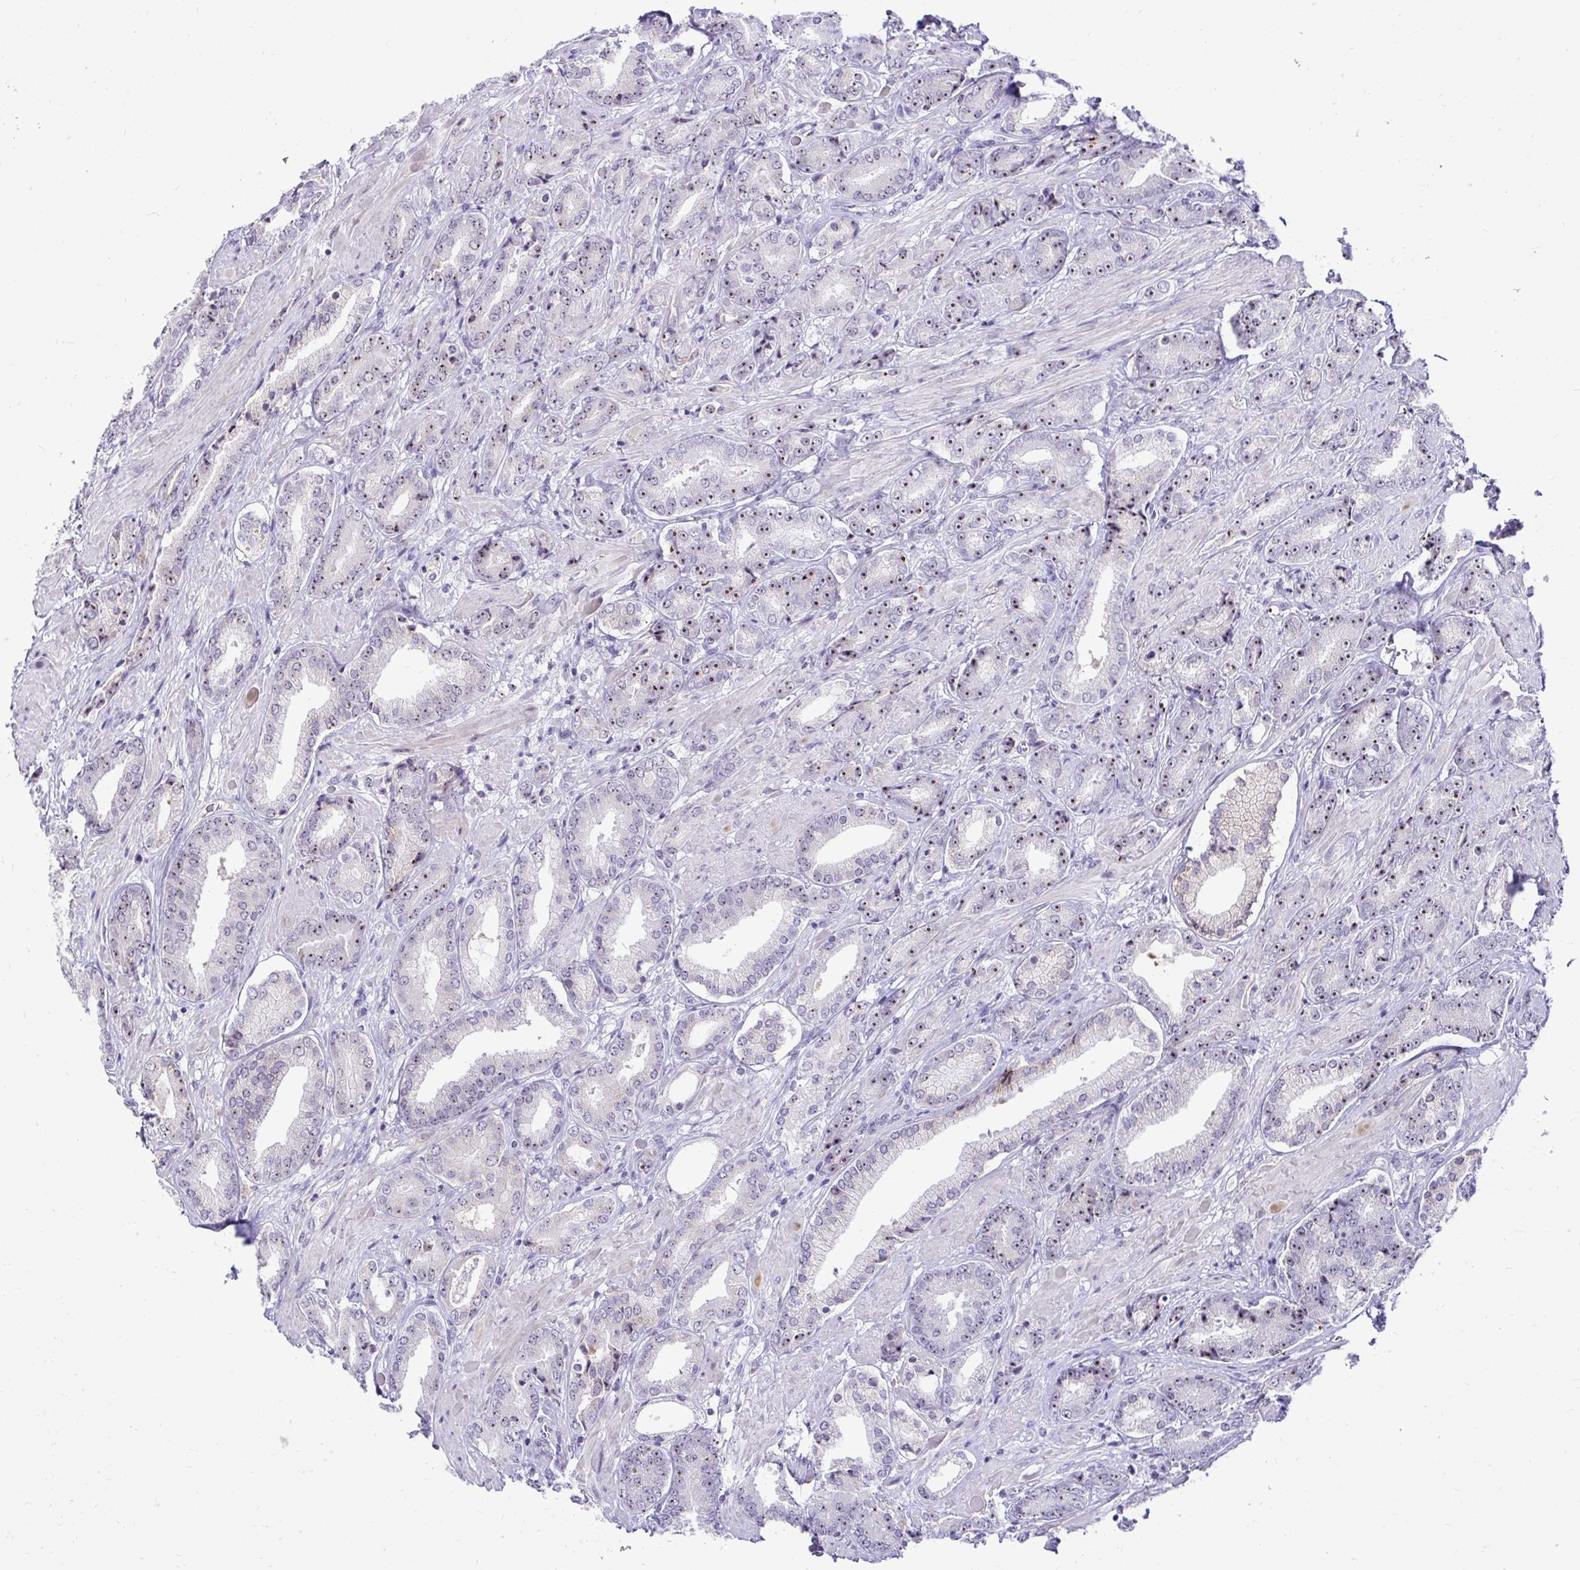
{"staining": {"intensity": "moderate", "quantity": "<25%", "location": "nuclear"}, "tissue": "prostate cancer", "cell_type": "Tumor cells", "image_type": "cancer", "snomed": [{"axis": "morphology", "description": "Adenocarcinoma, High grade"}, {"axis": "topography", "description": "Prostate"}], "caption": "Moderate nuclear protein positivity is identified in approximately <25% of tumor cells in prostate high-grade adenocarcinoma.", "gene": "NIFK", "patient": {"sex": "male", "age": 56}}